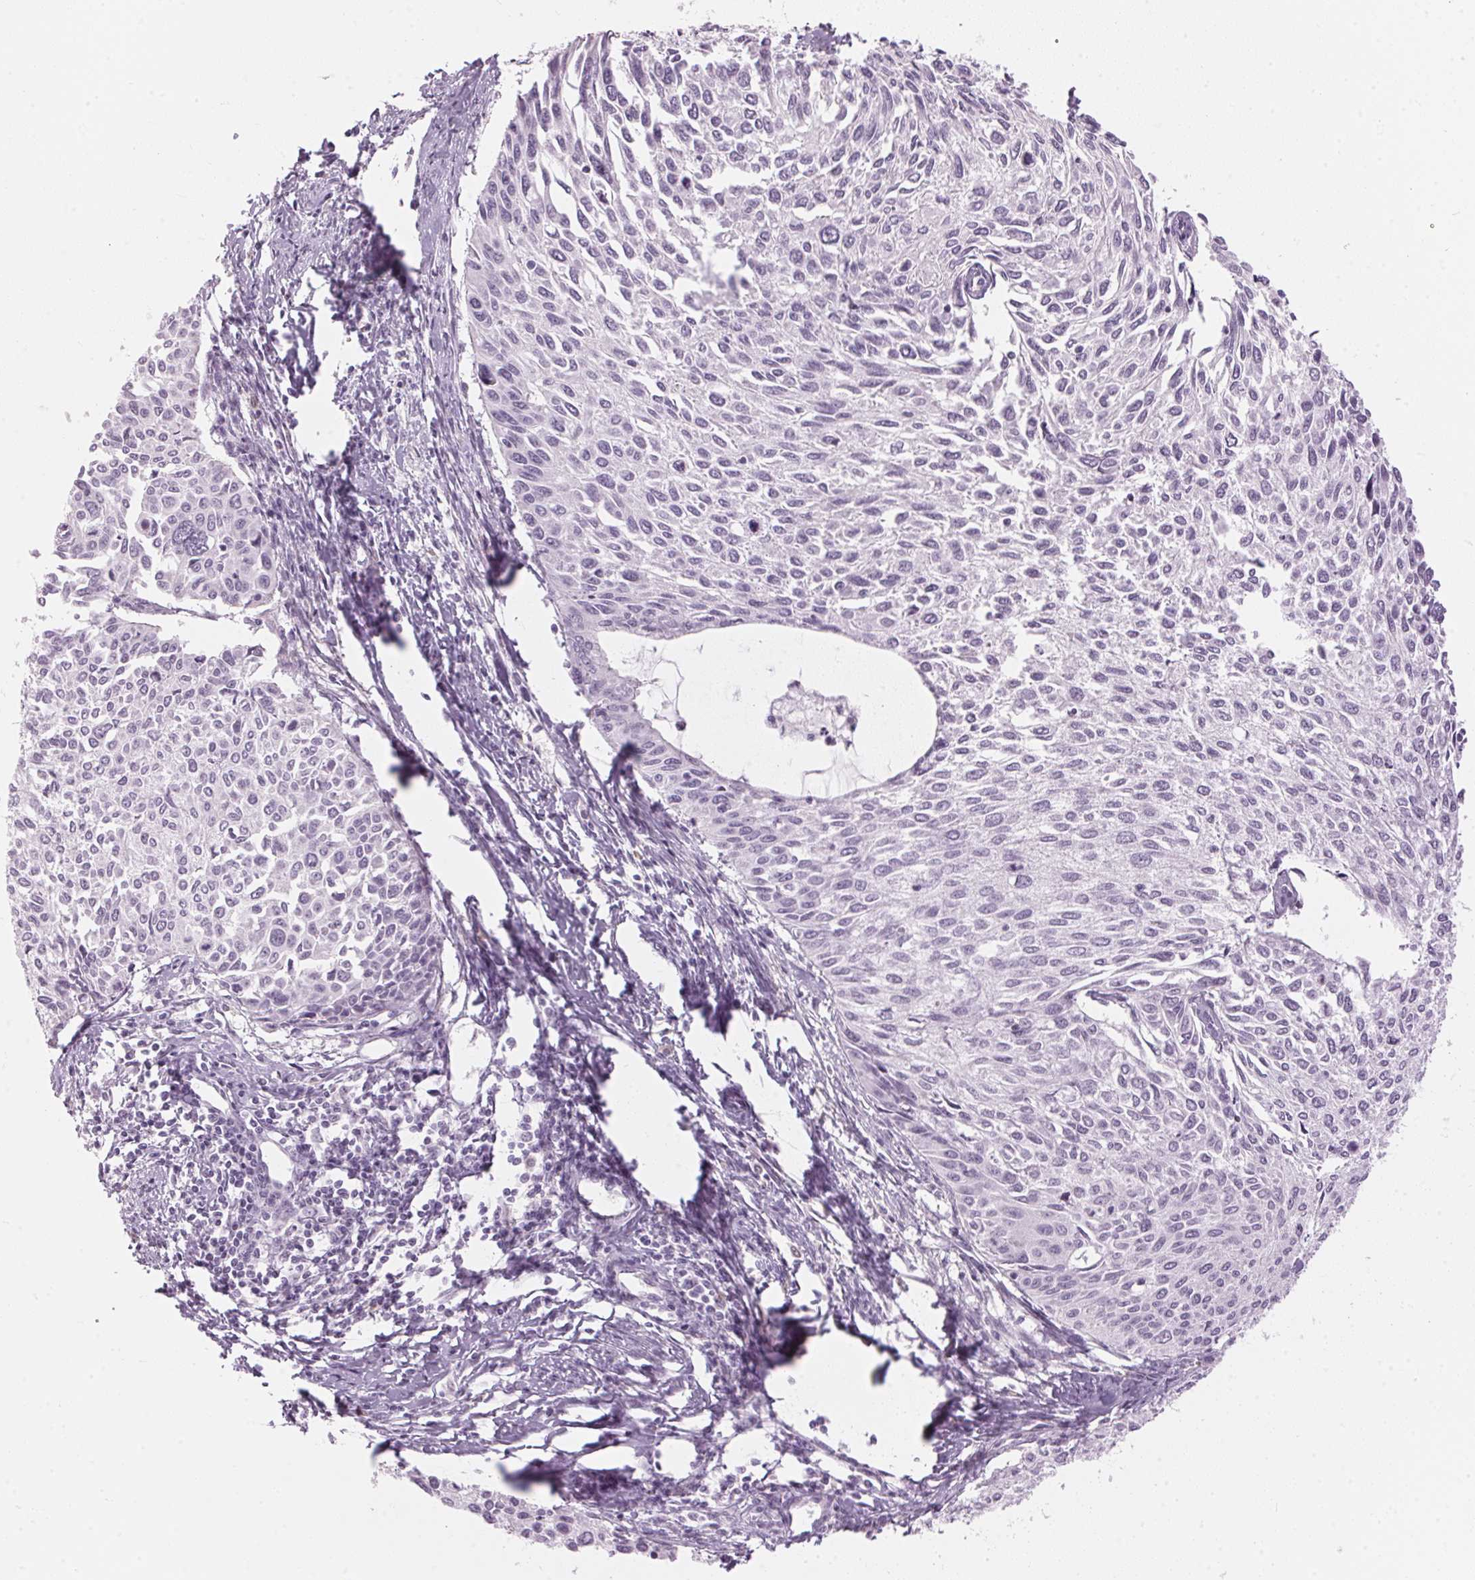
{"staining": {"intensity": "negative", "quantity": "none", "location": "none"}, "tissue": "cervical cancer", "cell_type": "Tumor cells", "image_type": "cancer", "snomed": [{"axis": "morphology", "description": "Squamous cell carcinoma, NOS"}, {"axis": "topography", "description": "Cervix"}], "caption": "Tumor cells are negative for protein expression in human cervical squamous cell carcinoma. (Brightfield microscopy of DAB IHC at high magnification).", "gene": "CADPS", "patient": {"sex": "female", "age": 50}}